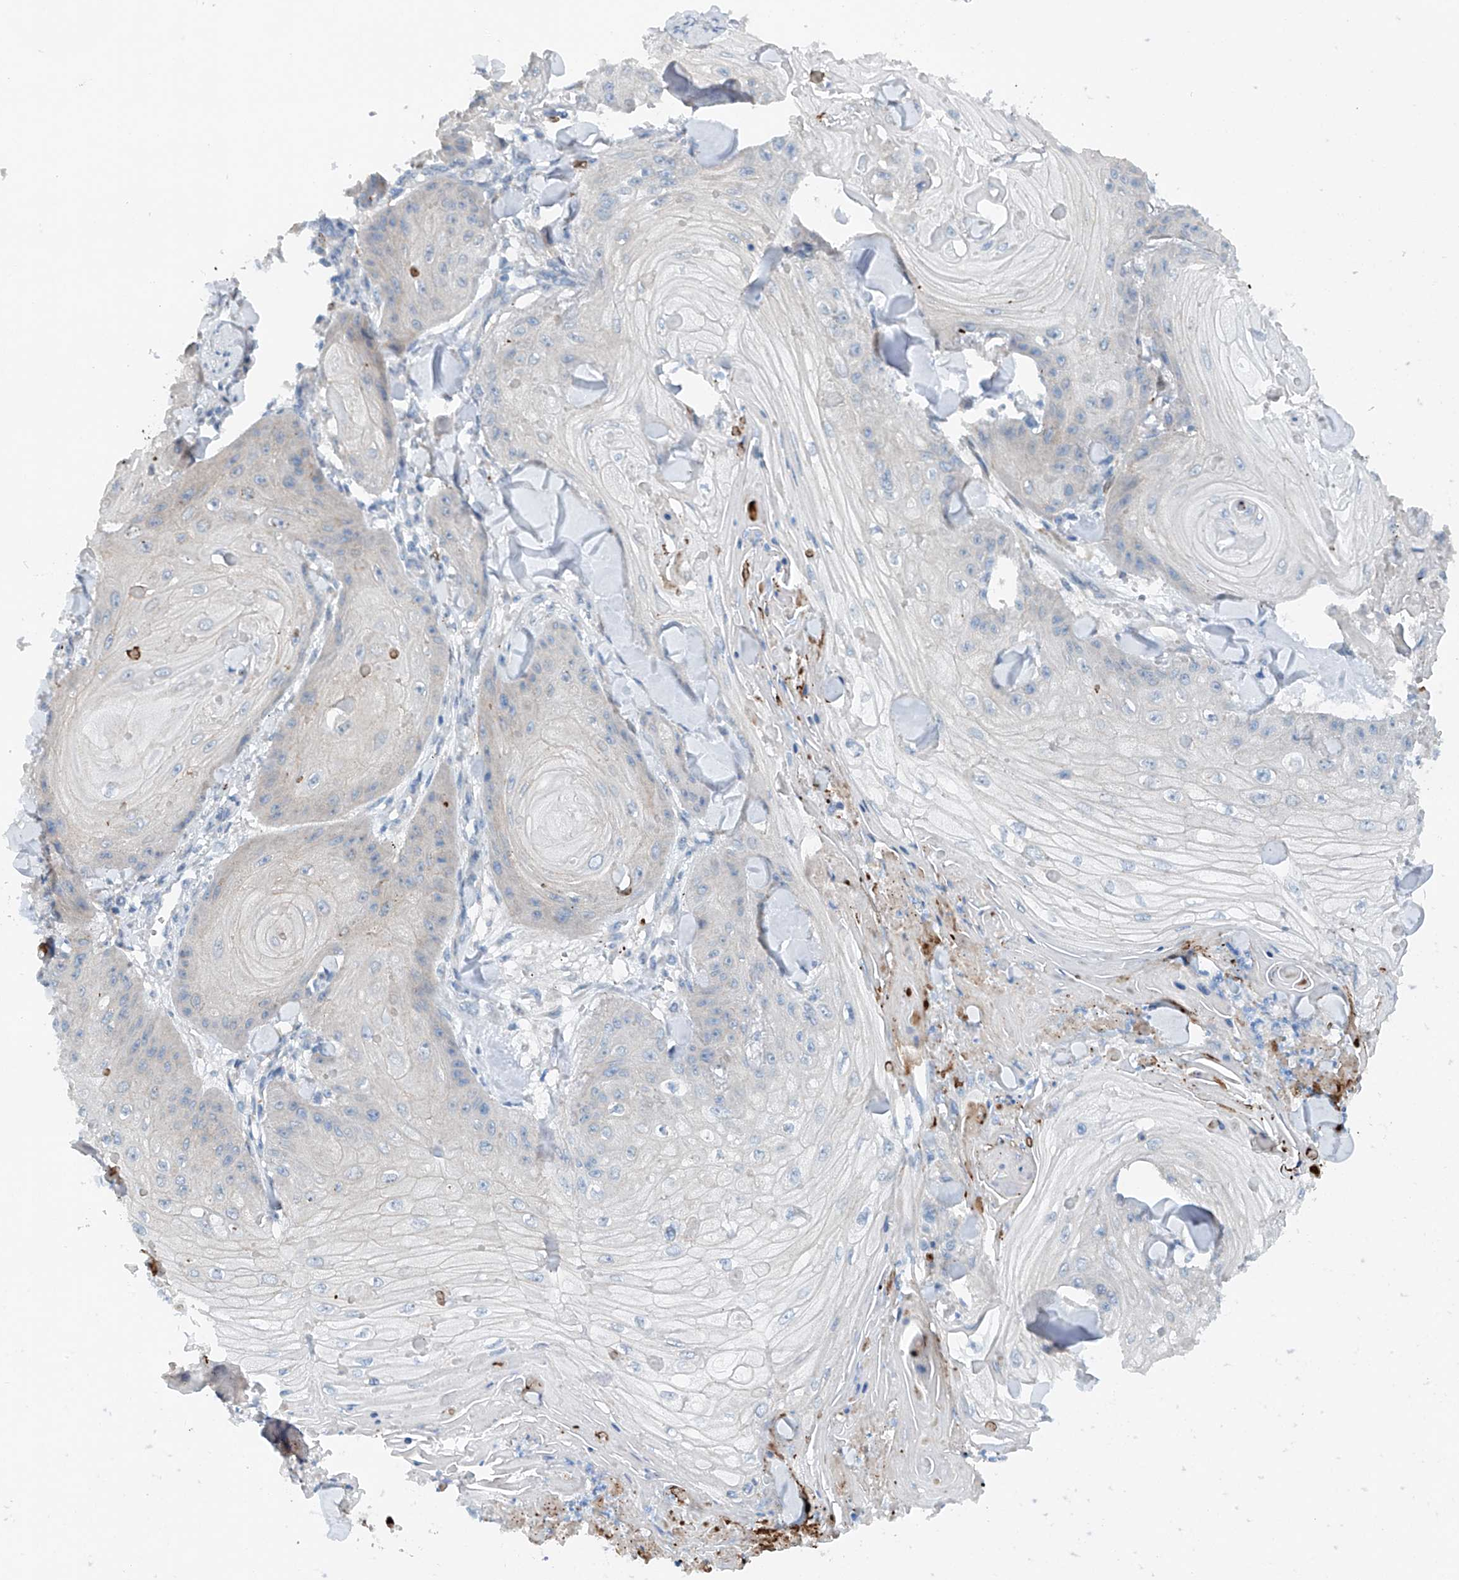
{"staining": {"intensity": "negative", "quantity": "none", "location": "none"}, "tissue": "skin cancer", "cell_type": "Tumor cells", "image_type": "cancer", "snomed": [{"axis": "morphology", "description": "Squamous cell carcinoma, NOS"}, {"axis": "topography", "description": "Skin"}], "caption": "Tumor cells show no significant protein positivity in squamous cell carcinoma (skin).", "gene": "CEP85L", "patient": {"sex": "male", "age": 74}}